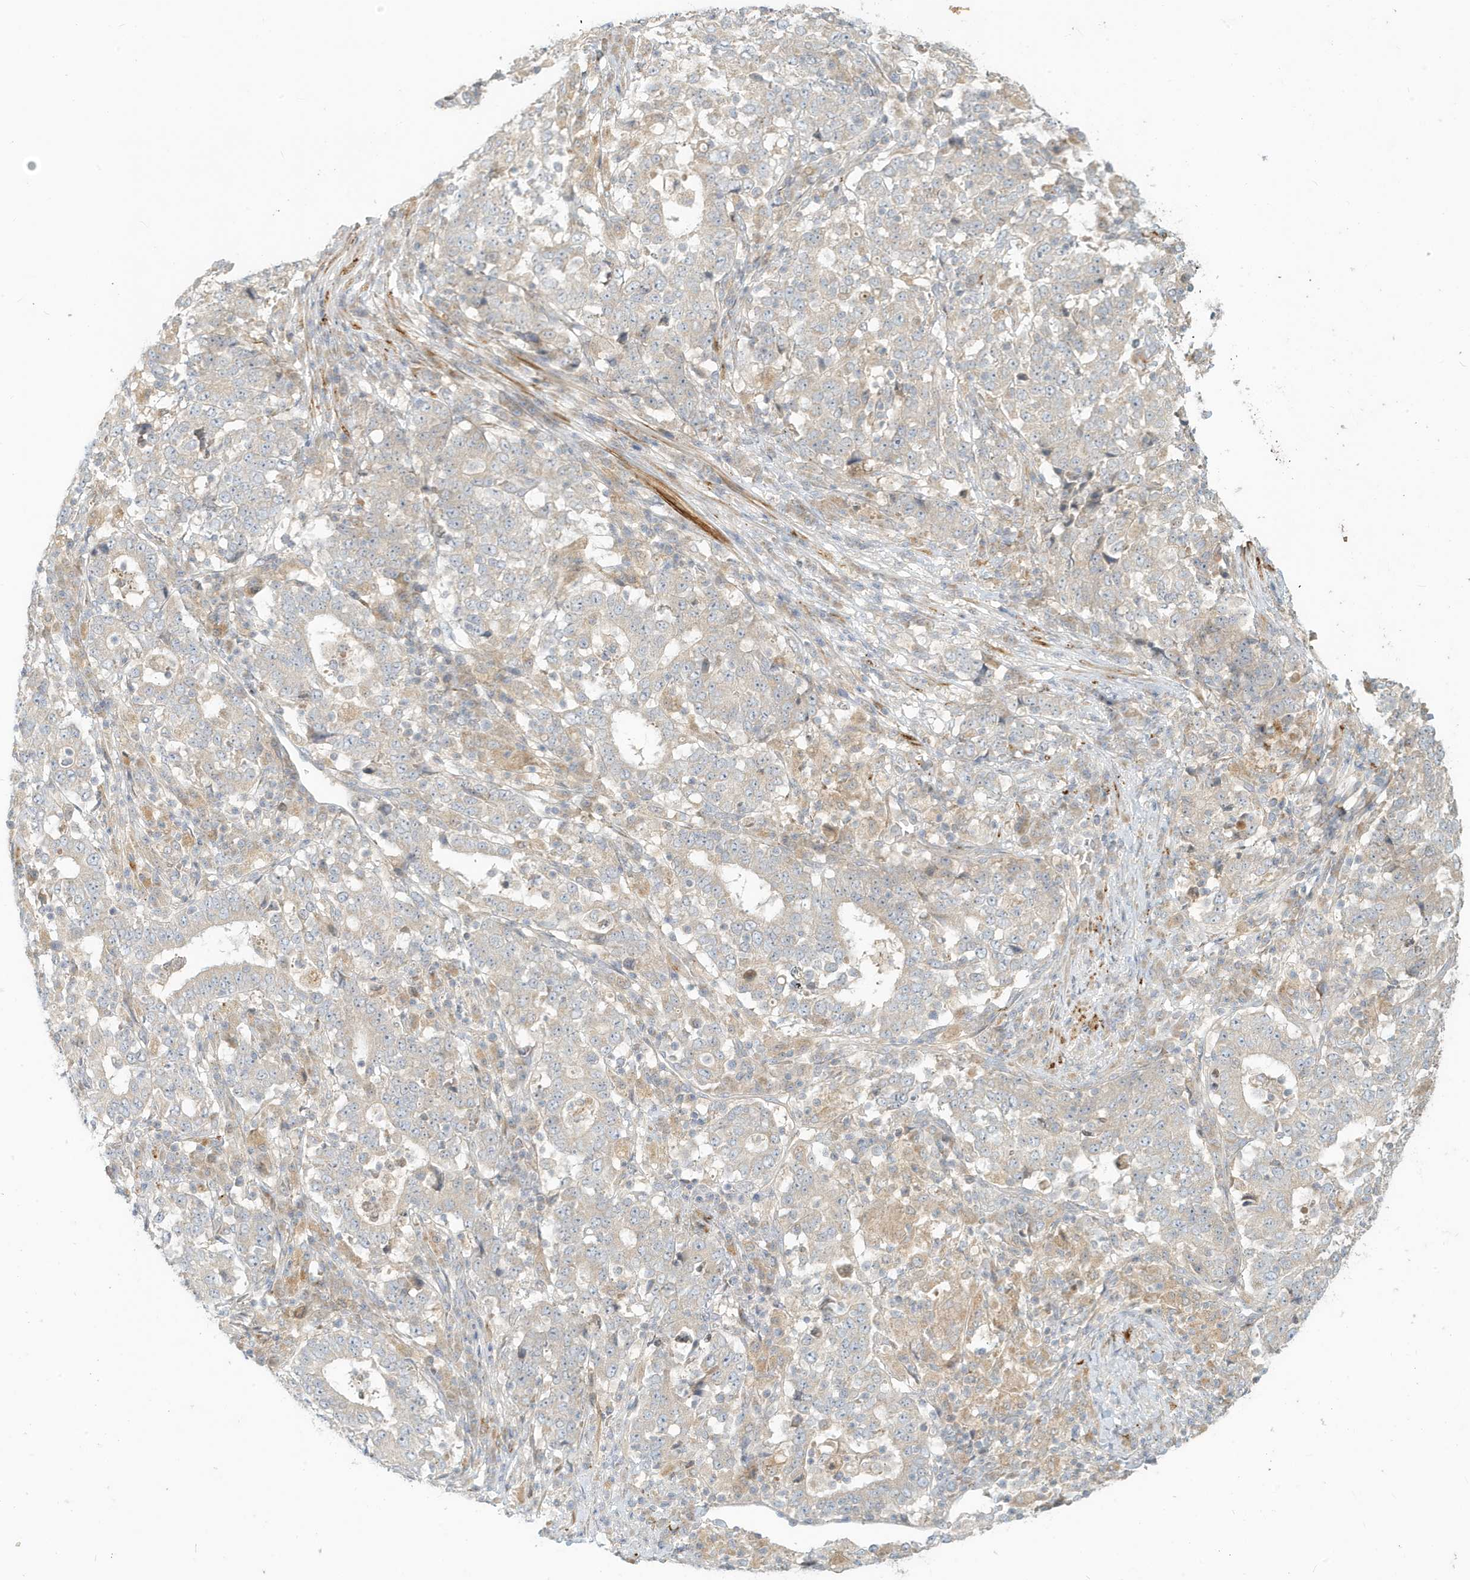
{"staining": {"intensity": "weak", "quantity": "<25%", "location": "cytoplasmic/membranous"}, "tissue": "stomach cancer", "cell_type": "Tumor cells", "image_type": "cancer", "snomed": [{"axis": "morphology", "description": "Adenocarcinoma, NOS"}, {"axis": "topography", "description": "Stomach"}], "caption": "Adenocarcinoma (stomach) stained for a protein using IHC shows no positivity tumor cells.", "gene": "MCOLN1", "patient": {"sex": "male", "age": 59}}